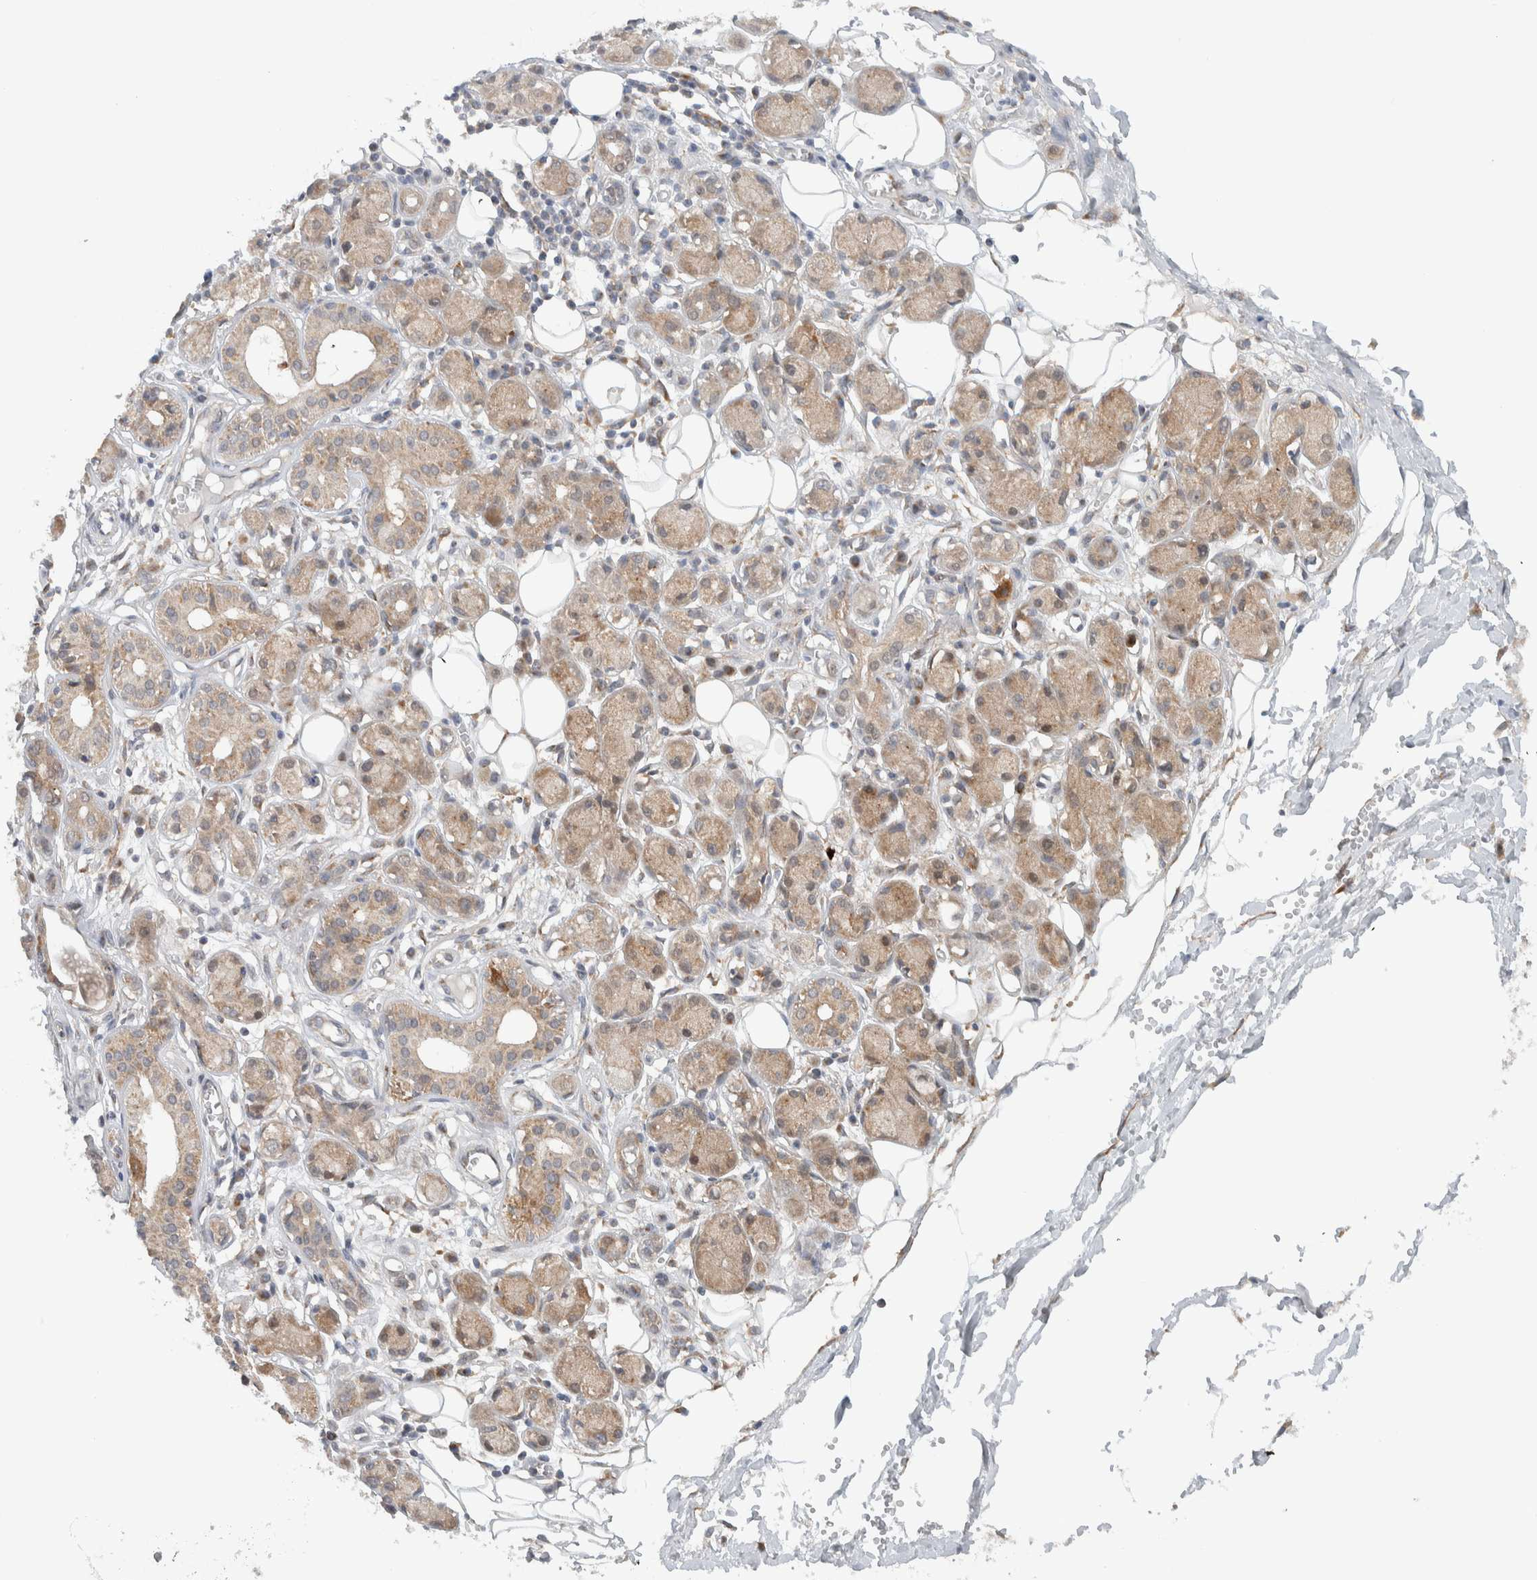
{"staining": {"intensity": "negative", "quantity": "none", "location": "none"}, "tissue": "adipose tissue", "cell_type": "Adipocytes", "image_type": "normal", "snomed": [{"axis": "morphology", "description": "Normal tissue, NOS"}, {"axis": "morphology", "description": "Inflammation, NOS"}, {"axis": "topography", "description": "Vascular tissue"}, {"axis": "topography", "description": "Salivary gland"}], "caption": "Immunohistochemical staining of unremarkable human adipose tissue displays no significant positivity in adipocytes.", "gene": "RERE", "patient": {"sex": "female", "age": 75}}